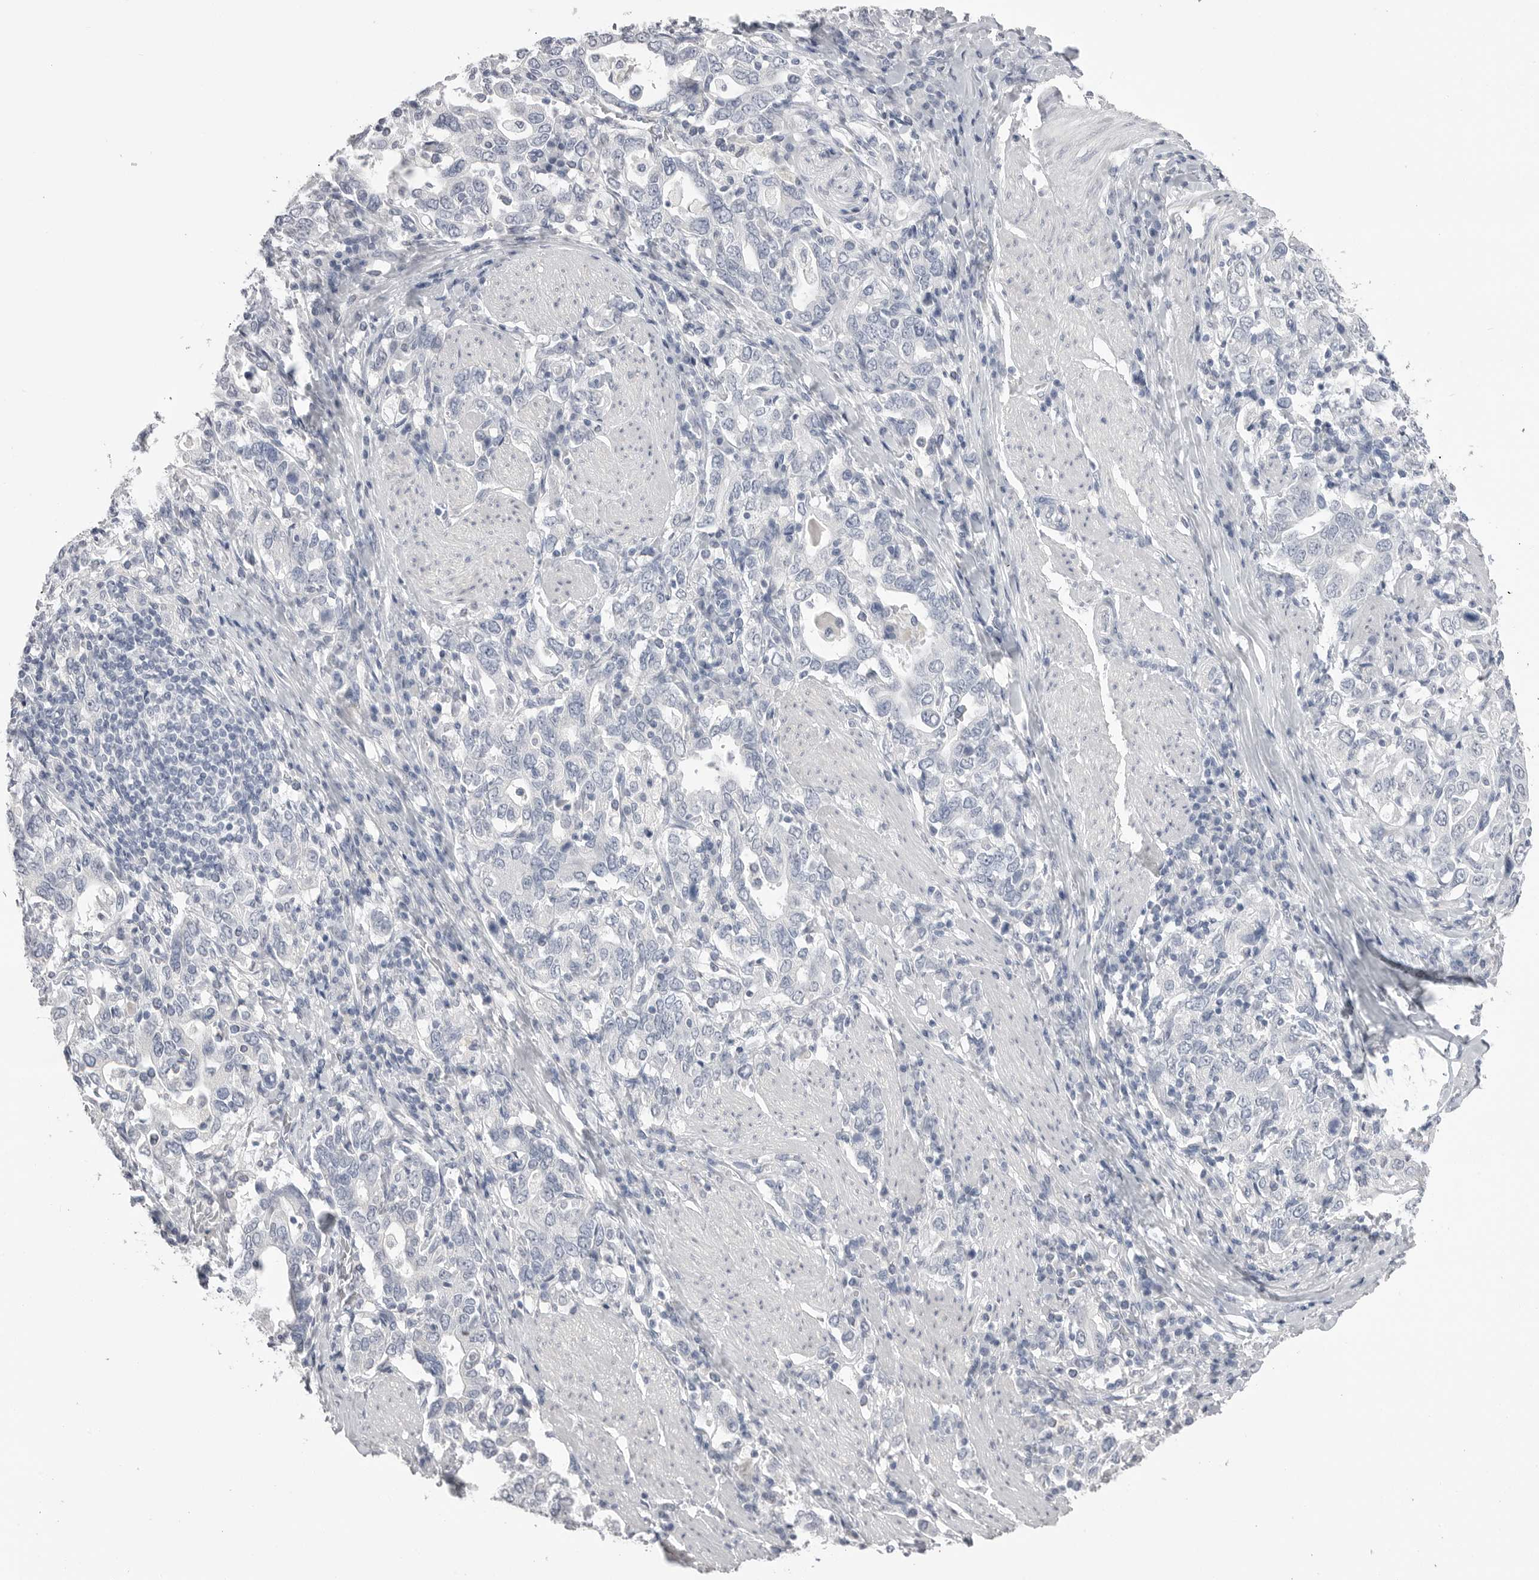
{"staining": {"intensity": "negative", "quantity": "none", "location": "none"}, "tissue": "stomach cancer", "cell_type": "Tumor cells", "image_type": "cancer", "snomed": [{"axis": "morphology", "description": "Adenocarcinoma, NOS"}, {"axis": "topography", "description": "Stomach, upper"}], "caption": "Immunohistochemical staining of stomach adenocarcinoma shows no significant positivity in tumor cells.", "gene": "CPB1", "patient": {"sex": "male", "age": 62}}